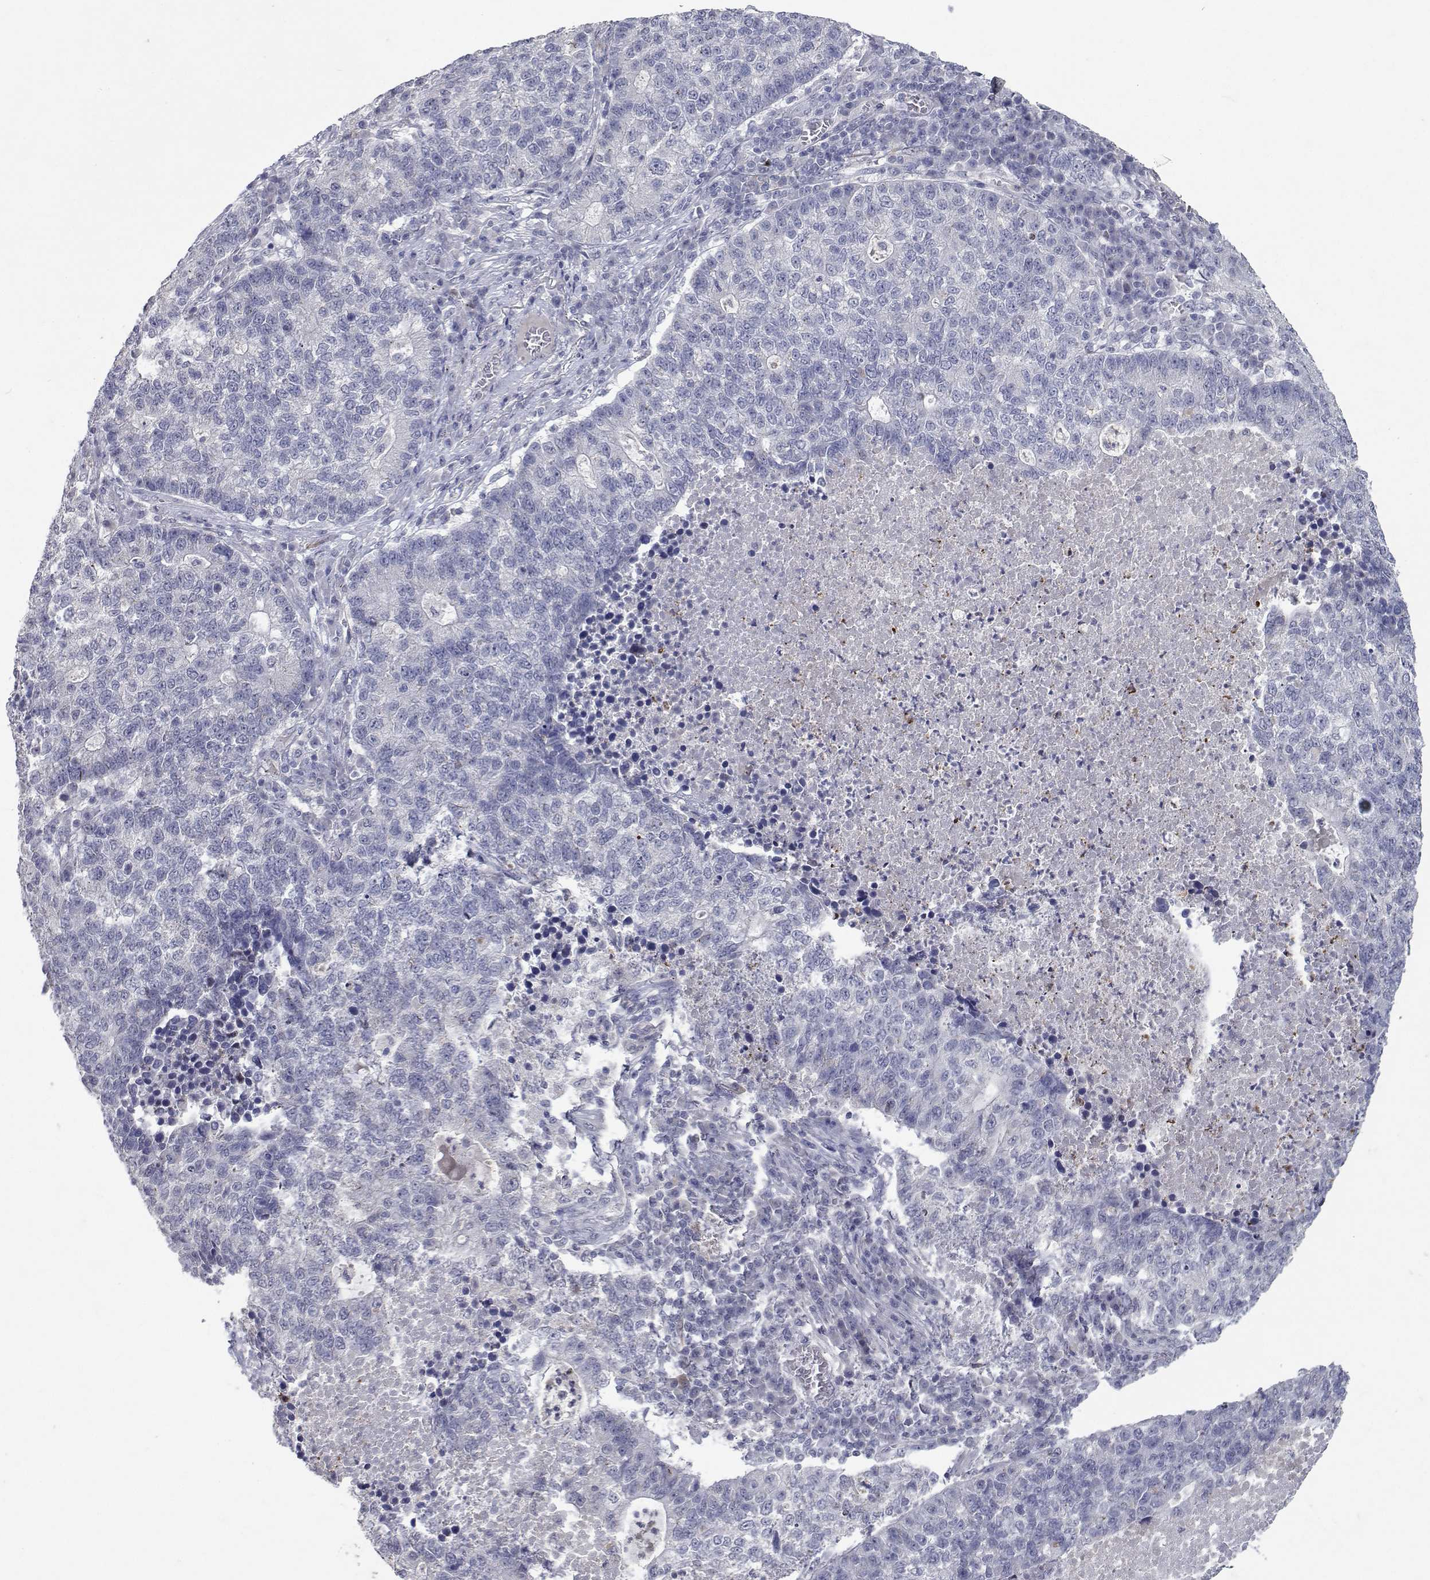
{"staining": {"intensity": "negative", "quantity": "none", "location": "none"}, "tissue": "lung cancer", "cell_type": "Tumor cells", "image_type": "cancer", "snomed": [{"axis": "morphology", "description": "Adenocarcinoma, NOS"}, {"axis": "topography", "description": "Lung"}], "caption": "Lung cancer (adenocarcinoma) stained for a protein using IHC exhibits no positivity tumor cells.", "gene": "RBPJL", "patient": {"sex": "male", "age": 57}}